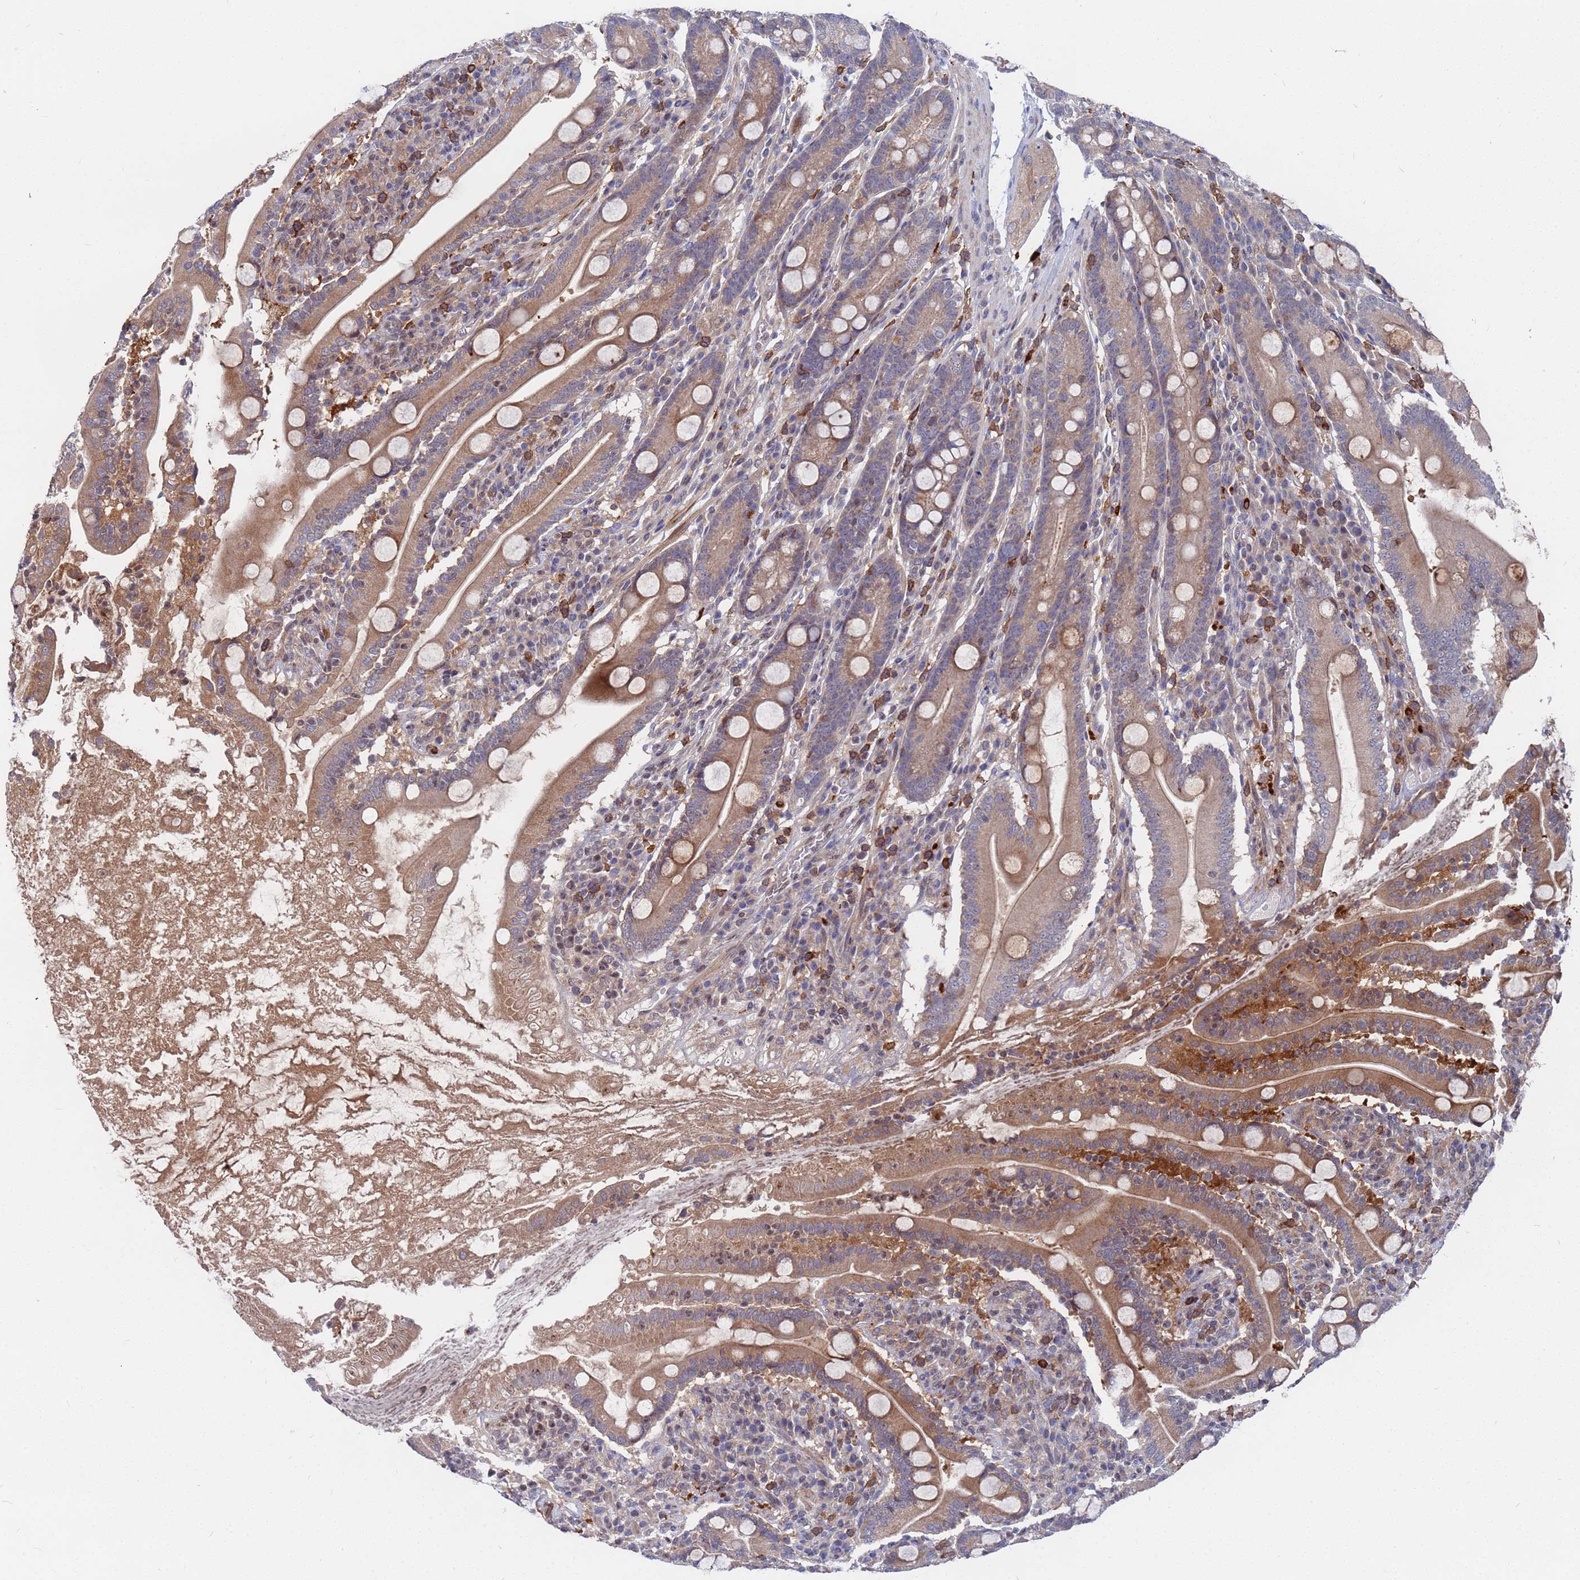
{"staining": {"intensity": "moderate", "quantity": ">75%", "location": "cytoplasmic/membranous"}, "tissue": "duodenum", "cell_type": "Glandular cells", "image_type": "normal", "snomed": [{"axis": "morphology", "description": "Normal tissue, NOS"}, {"axis": "topography", "description": "Duodenum"}], "caption": "DAB immunohistochemical staining of normal duodenum displays moderate cytoplasmic/membranous protein positivity in approximately >75% of glandular cells.", "gene": "TMBIM6", "patient": {"sex": "male", "age": 35}}